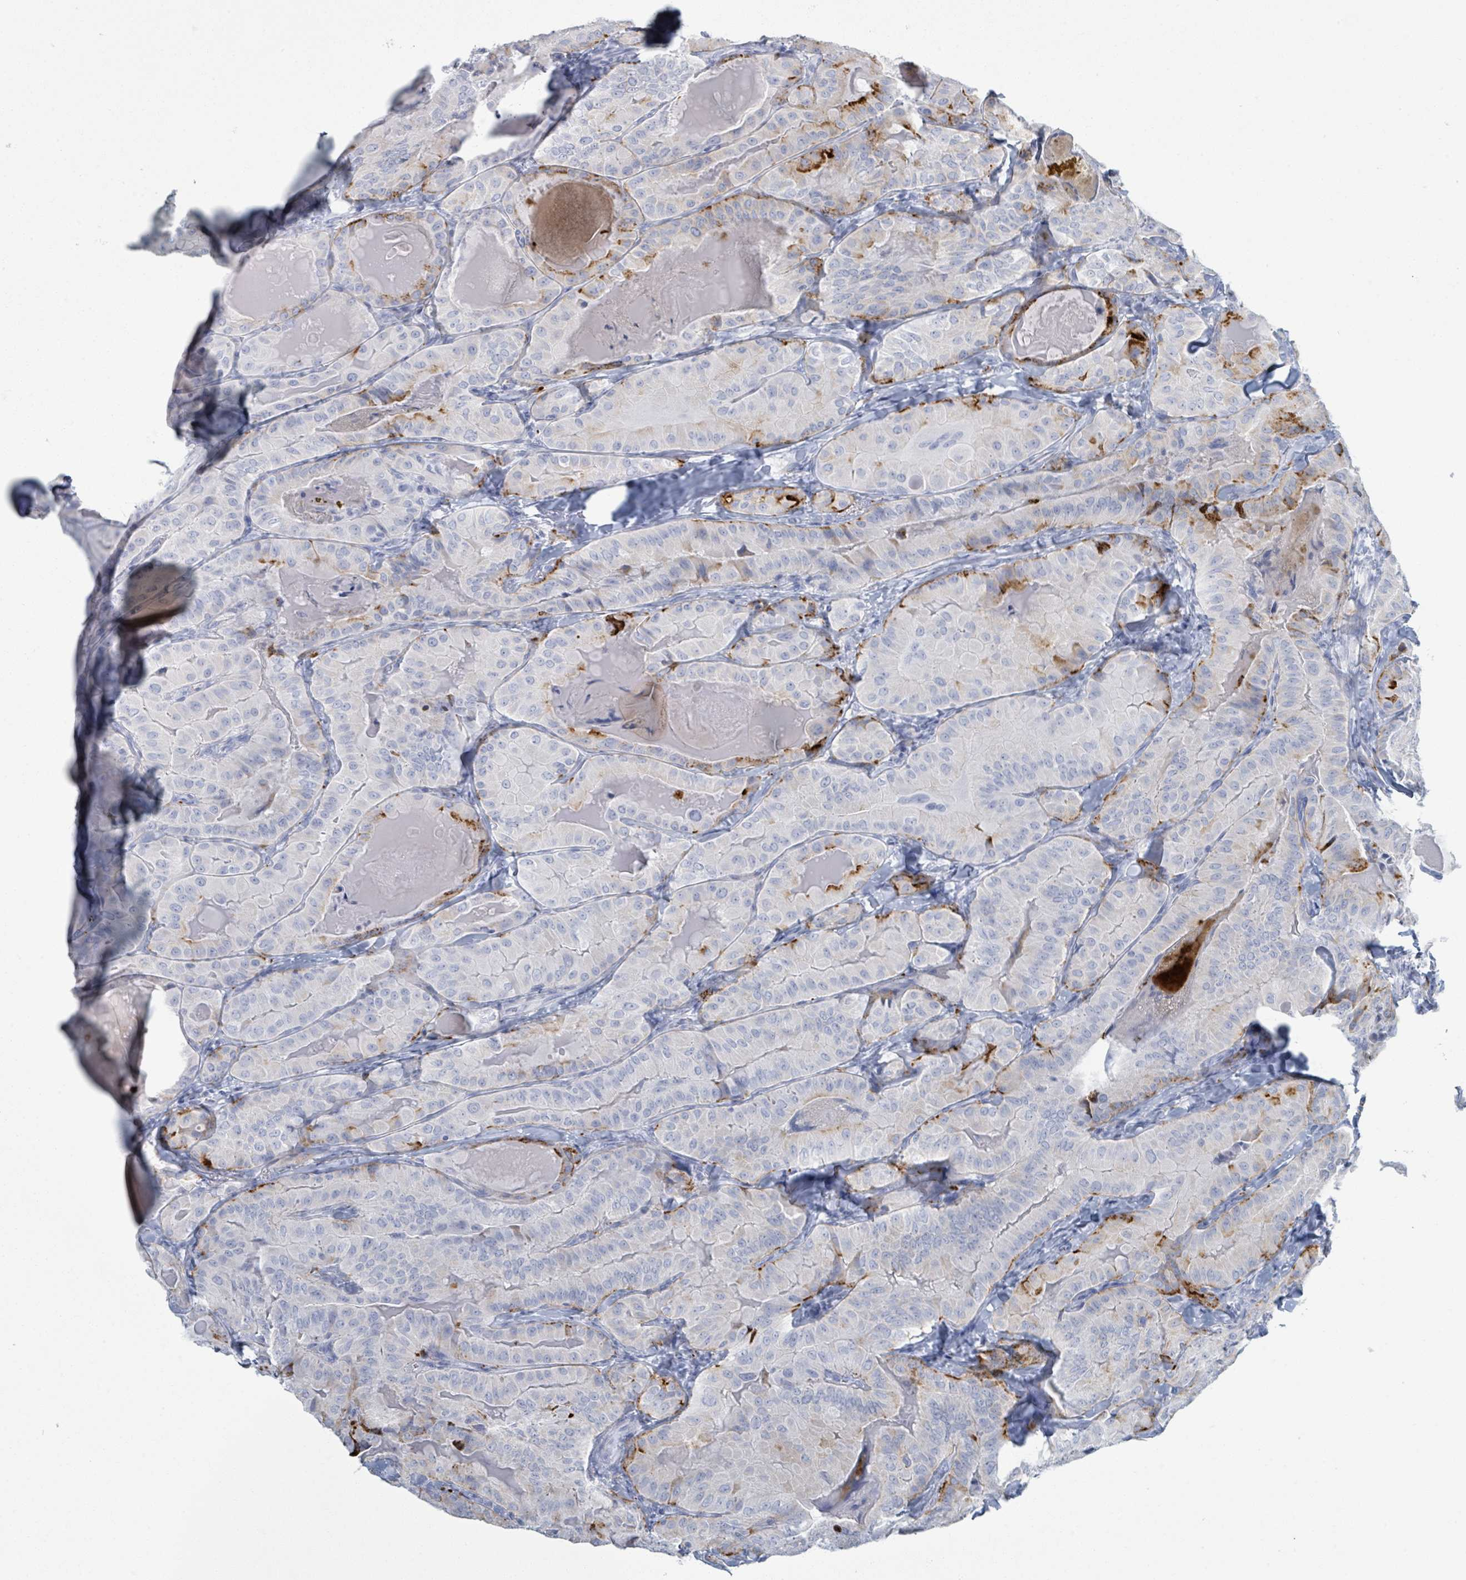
{"staining": {"intensity": "strong", "quantity": "<25%", "location": "cytoplasmic/membranous"}, "tissue": "thyroid cancer", "cell_type": "Tumor cells", "image_type": "cancer", "snomed": [{"axis": "morphology", "description": "Papillary adenocarcinoma, NOS"}, {"axis": "topography", "description": "Thyroid gland"}], "caption": "Thyroid cancer stained with a protein marker demonstrates strong staining in tumor cells.", "gene": "DEFA4", "patient": {"sex": "female", "age": 68}}